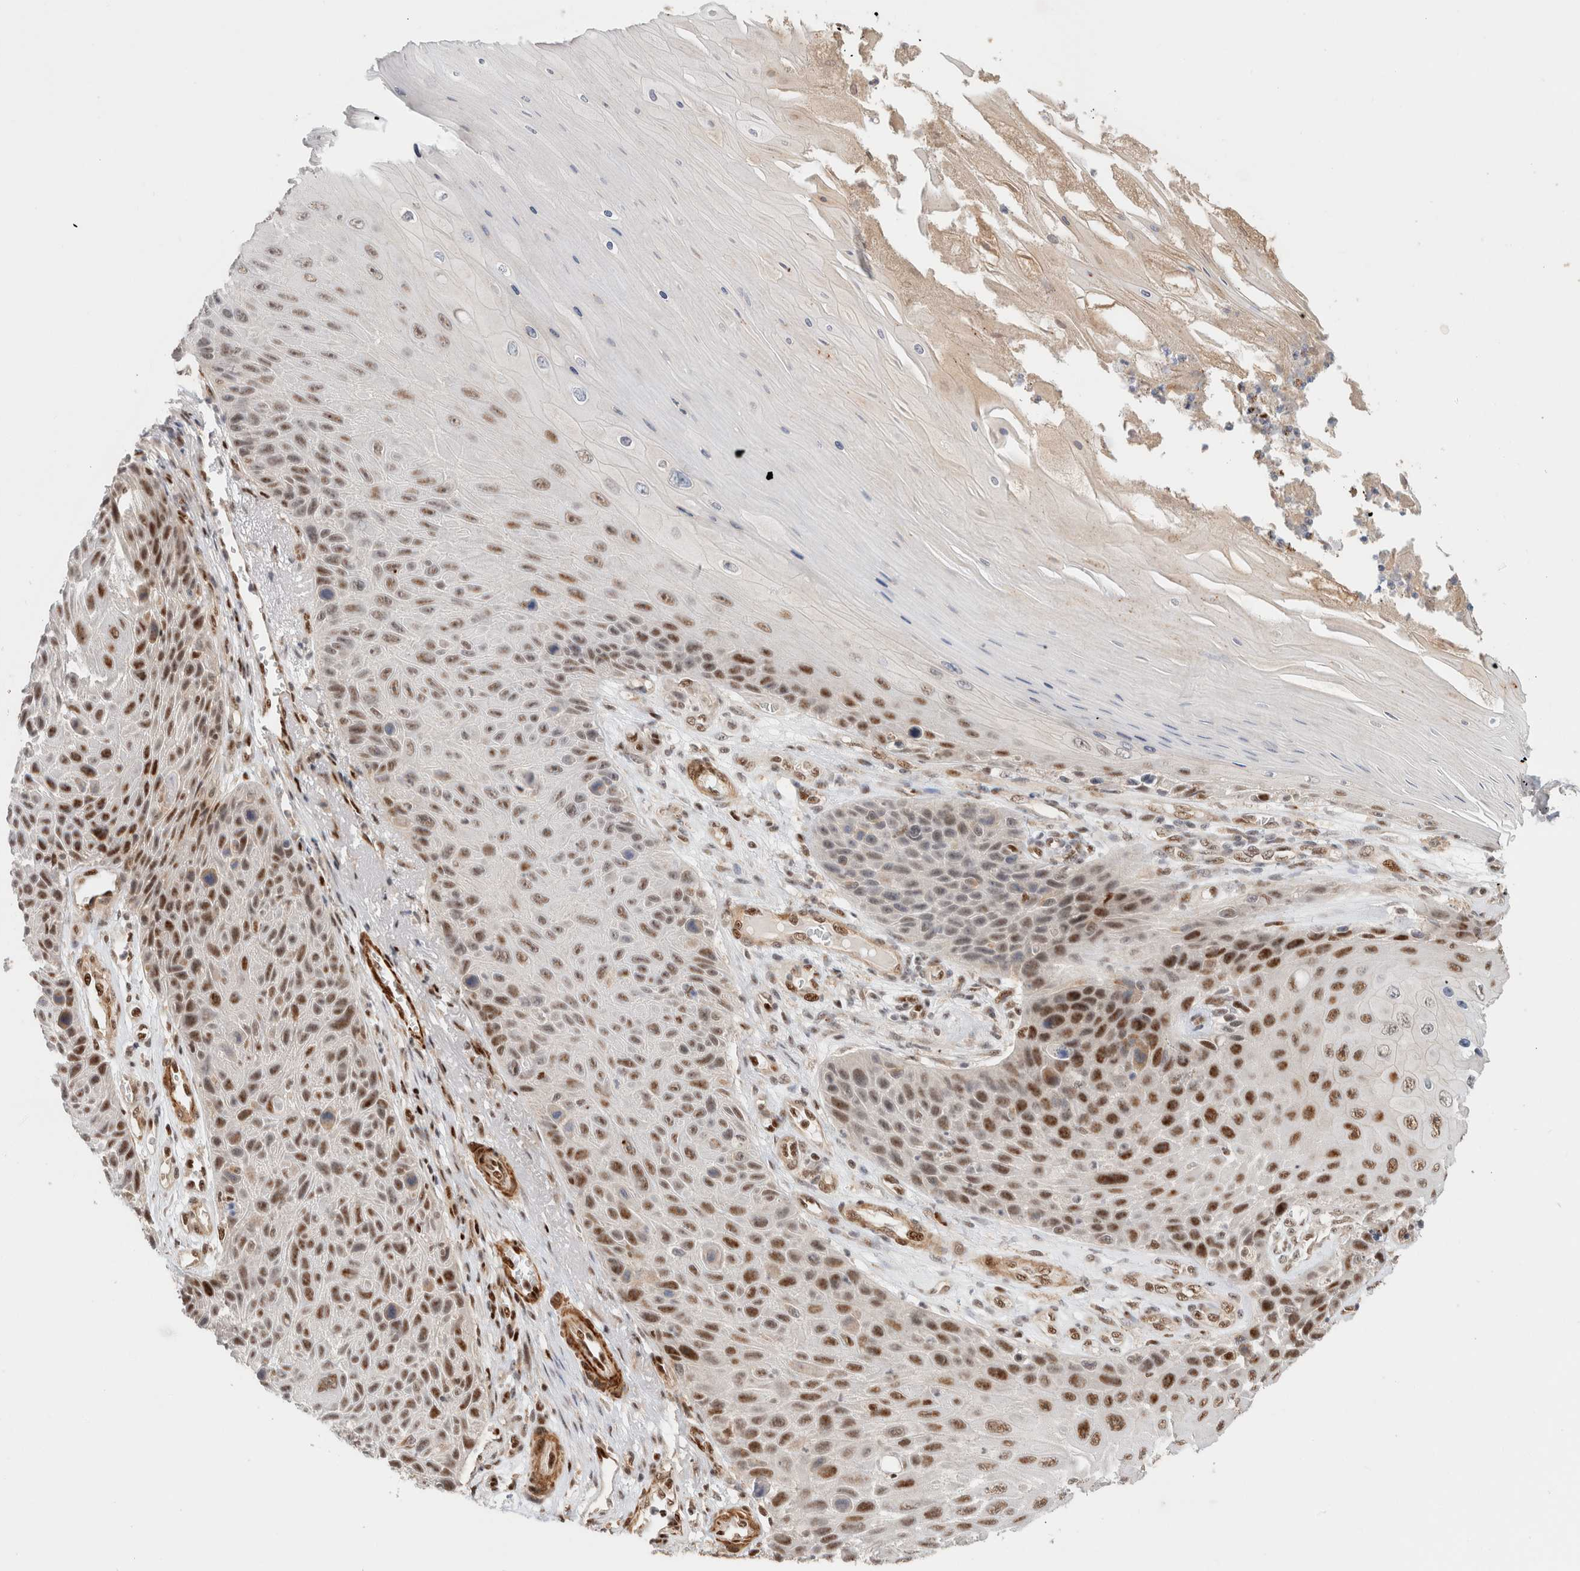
{"staining": {"intensity": "moderate", "quantity": ">75%", "location": "nuclear"}, "tissue": "skin cancer", "cell_type": "Tumor cells", "image_type": "cancer", "snomed": [{"axis": "morphology", "description": "Squamous cell carcinoma, NOS"}, {"axis": "topography", "description": "Skin"}], "caption": "Immunohistochemistry (IHC) (DAB) staining of skin squamous cell carcinoma shows moderate nuclear protein expression in approximately >75% of tumor cells.", "gene": "ID3", "patient": {"sex": "female", "age": 88}}